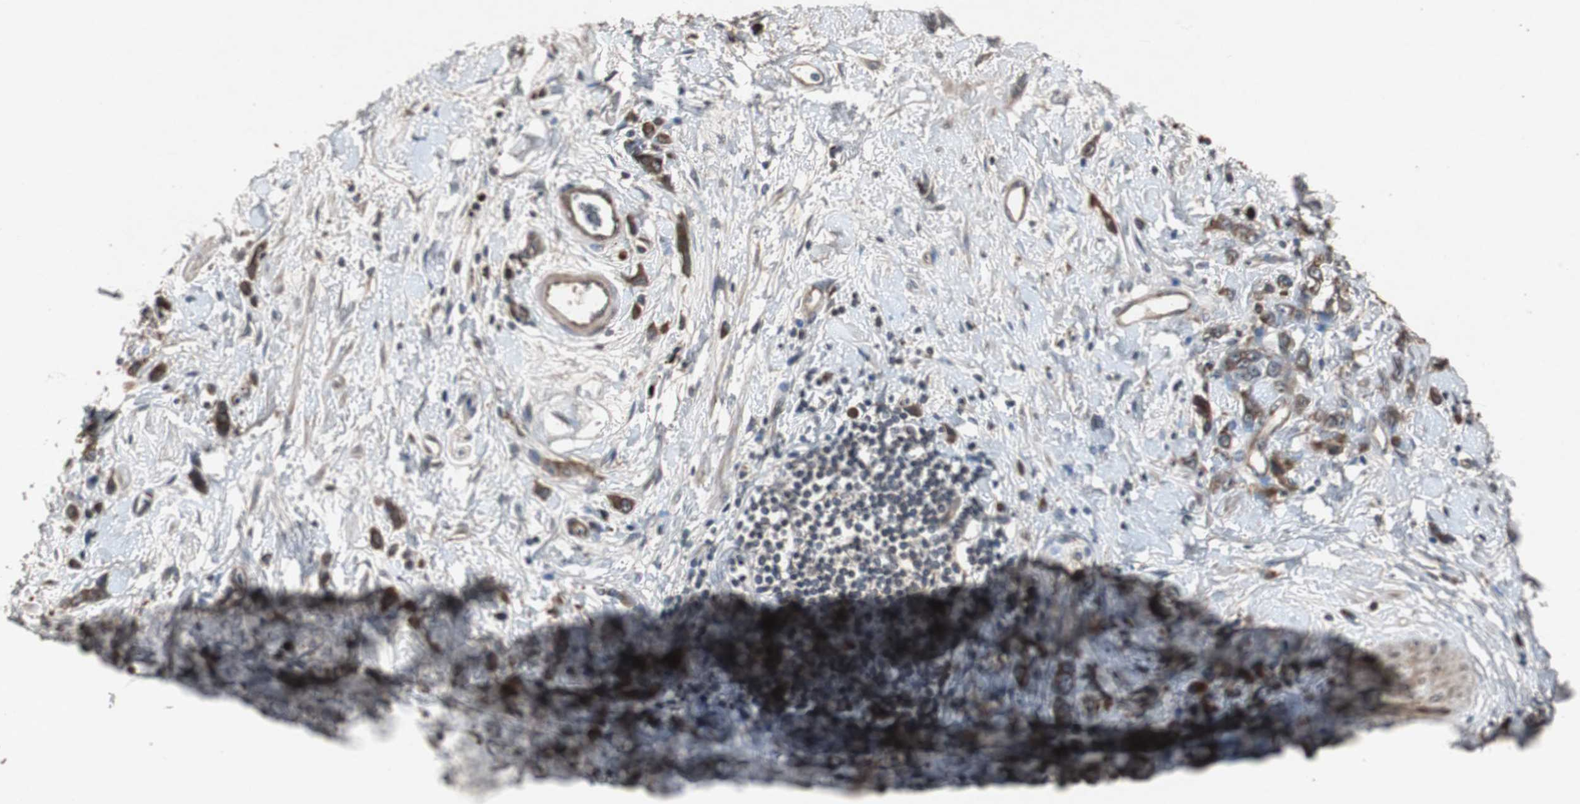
{"staining": {"intensity": "moderate", "quantity": ">75%", "location": "cytoplasmic/membranous"}, "tissue": "stomach cancer", "cell_type": "Tumor cells", "image_type": "cancer", "snomed": [{"axis": "morphology", "description": "Normal tissue, NOS"}, {"axis": "morphology", "description": "Adenocarcinoma, NOS"}, {"axis": "topography", "description": "Stomach"}], "caption": "Human stomach cancer stained with a brown dye demonstrates moderate cytoplasmic/membranous positive positivity in approximately >75% of tumor cells.", "gene": "SLIT2", "patient": {"sex": "male", "age": 82}}